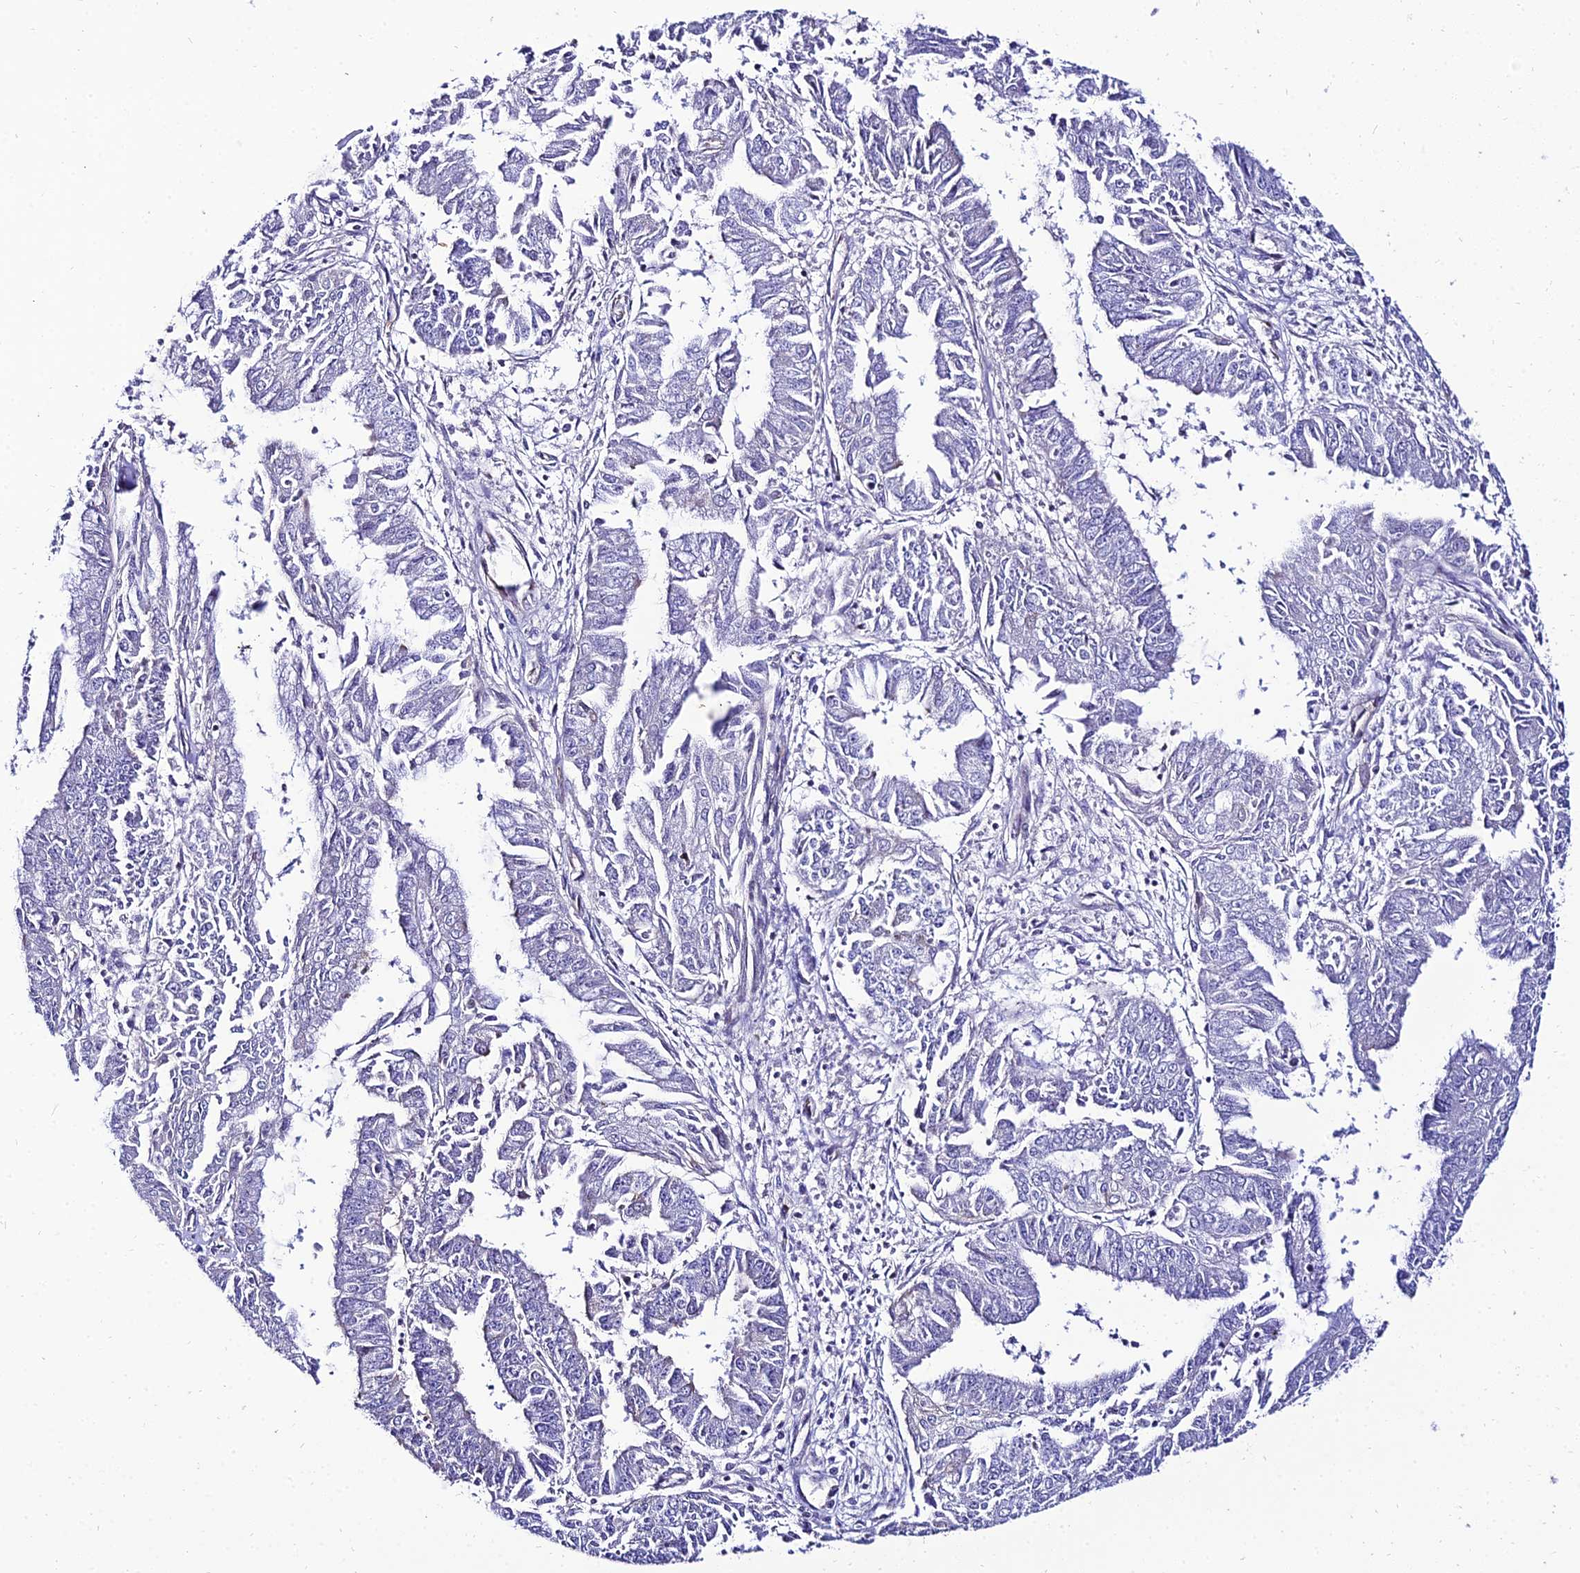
{"staining": {"intensity": "negative", "quantity": "none", "location": "none"}, "tissue": "endometrial cancer", "cell_type": "Tumor cells", "image_type": "cancer", "snomed": [{"axis": "morphology", "description": "Adenocarcinoma, NOS"}, {"axis": "topography", "description": "Endometrium"}], "caption": "A high-resolution micrograph shows IHC staining of endometrial adenocarcinoma, which displays no significant expression in tumor cells.", "gene": "SHQ1", "patient": {"sex": "female", "age": 73}}